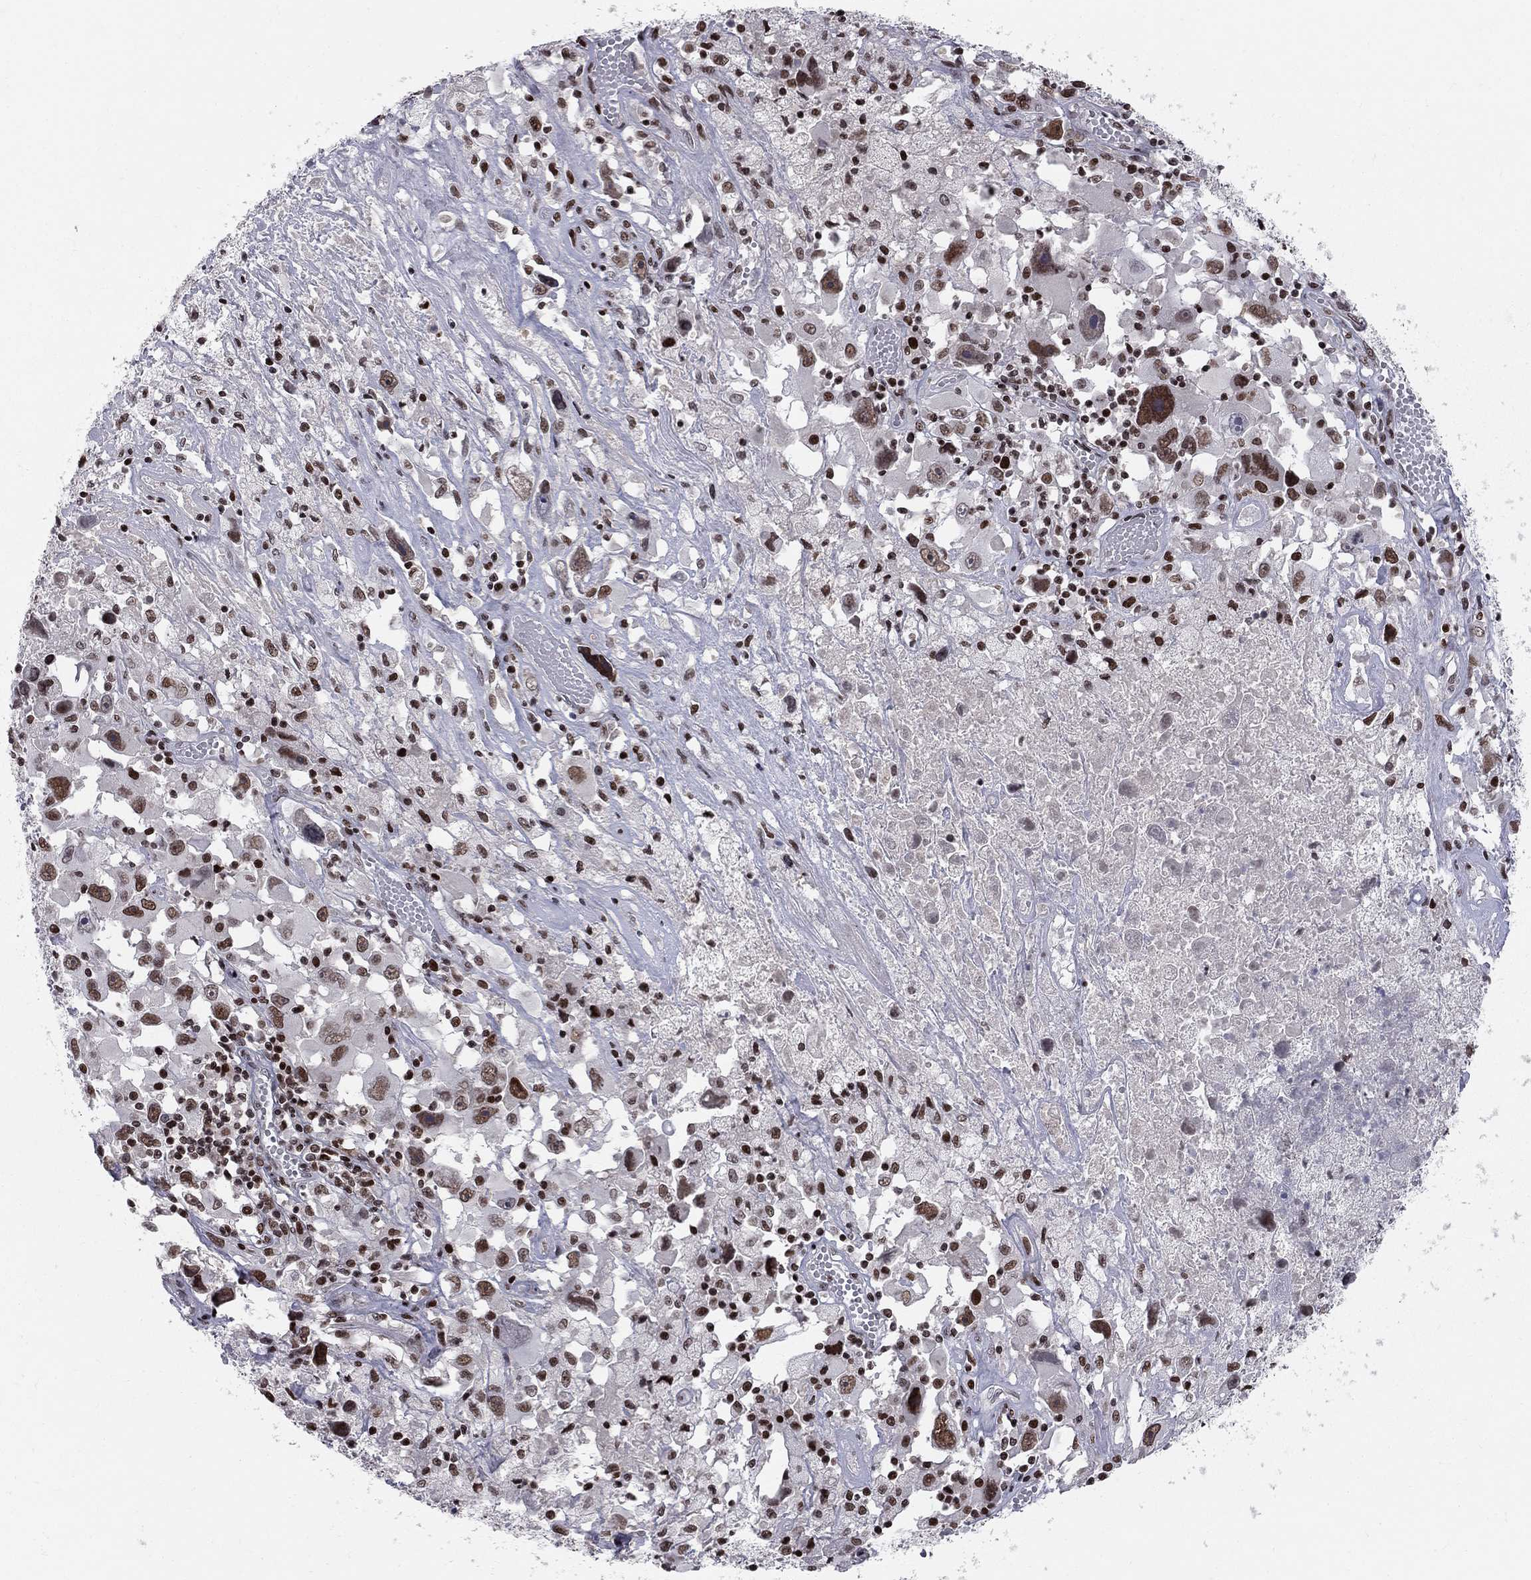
{"staining": {"intensity": "strong", "quantity": ">75%", "location": "nuclear"}, "tissue": "melanoma", "cell_type": "Tumor cells", "image_type": "cancer", "snomed": [{"axis": "morphology", "description": "Malignant melanoma, Metastatic site"}, {"axis": "topography", "description": "Soft tissue"}], "caption": "Immunohistochemical staining of malignant melanoma (metastatic site) exhibits strong nuclear protein staining in about >75% of tumor cells.", "gene": "RNASEH2C", "patient": {"sex": "male", "age": 50}}